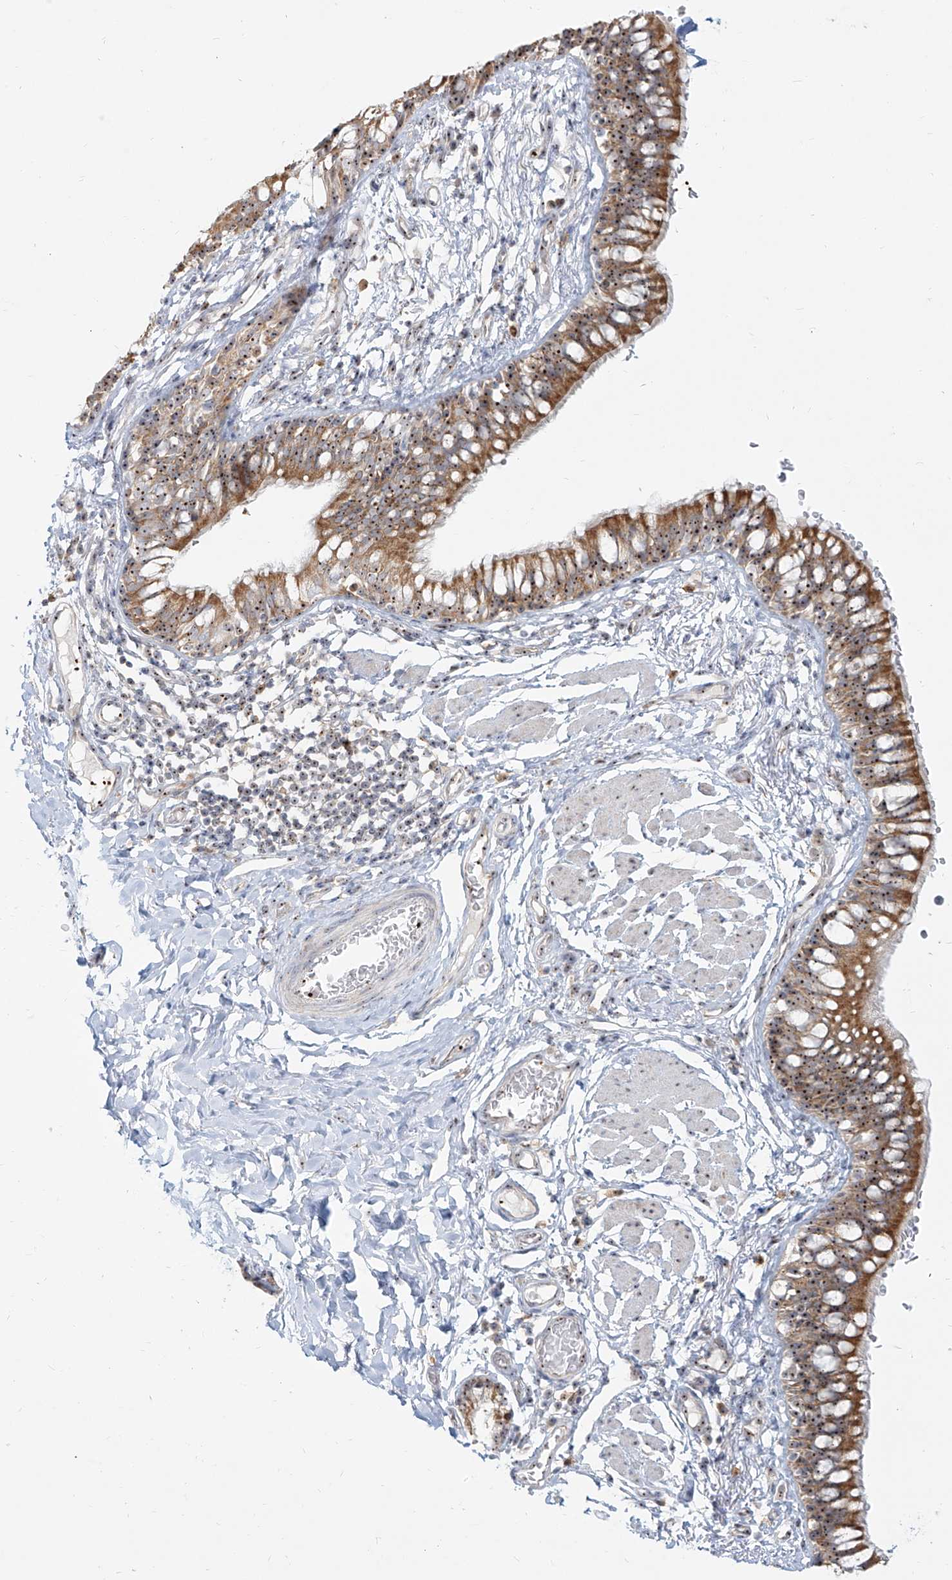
{"staining": {"intensity": "moderate", "quantity": ">75%", "location": "cytoplasmic/membranous,nuclear"}, "tissue": "bronchus", "cell_type": "Respiratory epithelial cells", "image_type": "normal", "snomed": [{"axis": "morphology", "description": "Normal tissue, NOS"}, {"axis": "topography", "description": "Cartilage tissue"}, {"axis": "topography", "description": "Bronchus"}], "caption": "A medium amount of moderate cytoplasmic/membranous,nuclear positivity is present in approximately >75% of respiratory epithelial cells in unremarkable bronchus.", "gene": "BYSL", "patient": {"sex": "female", "age": 36}}